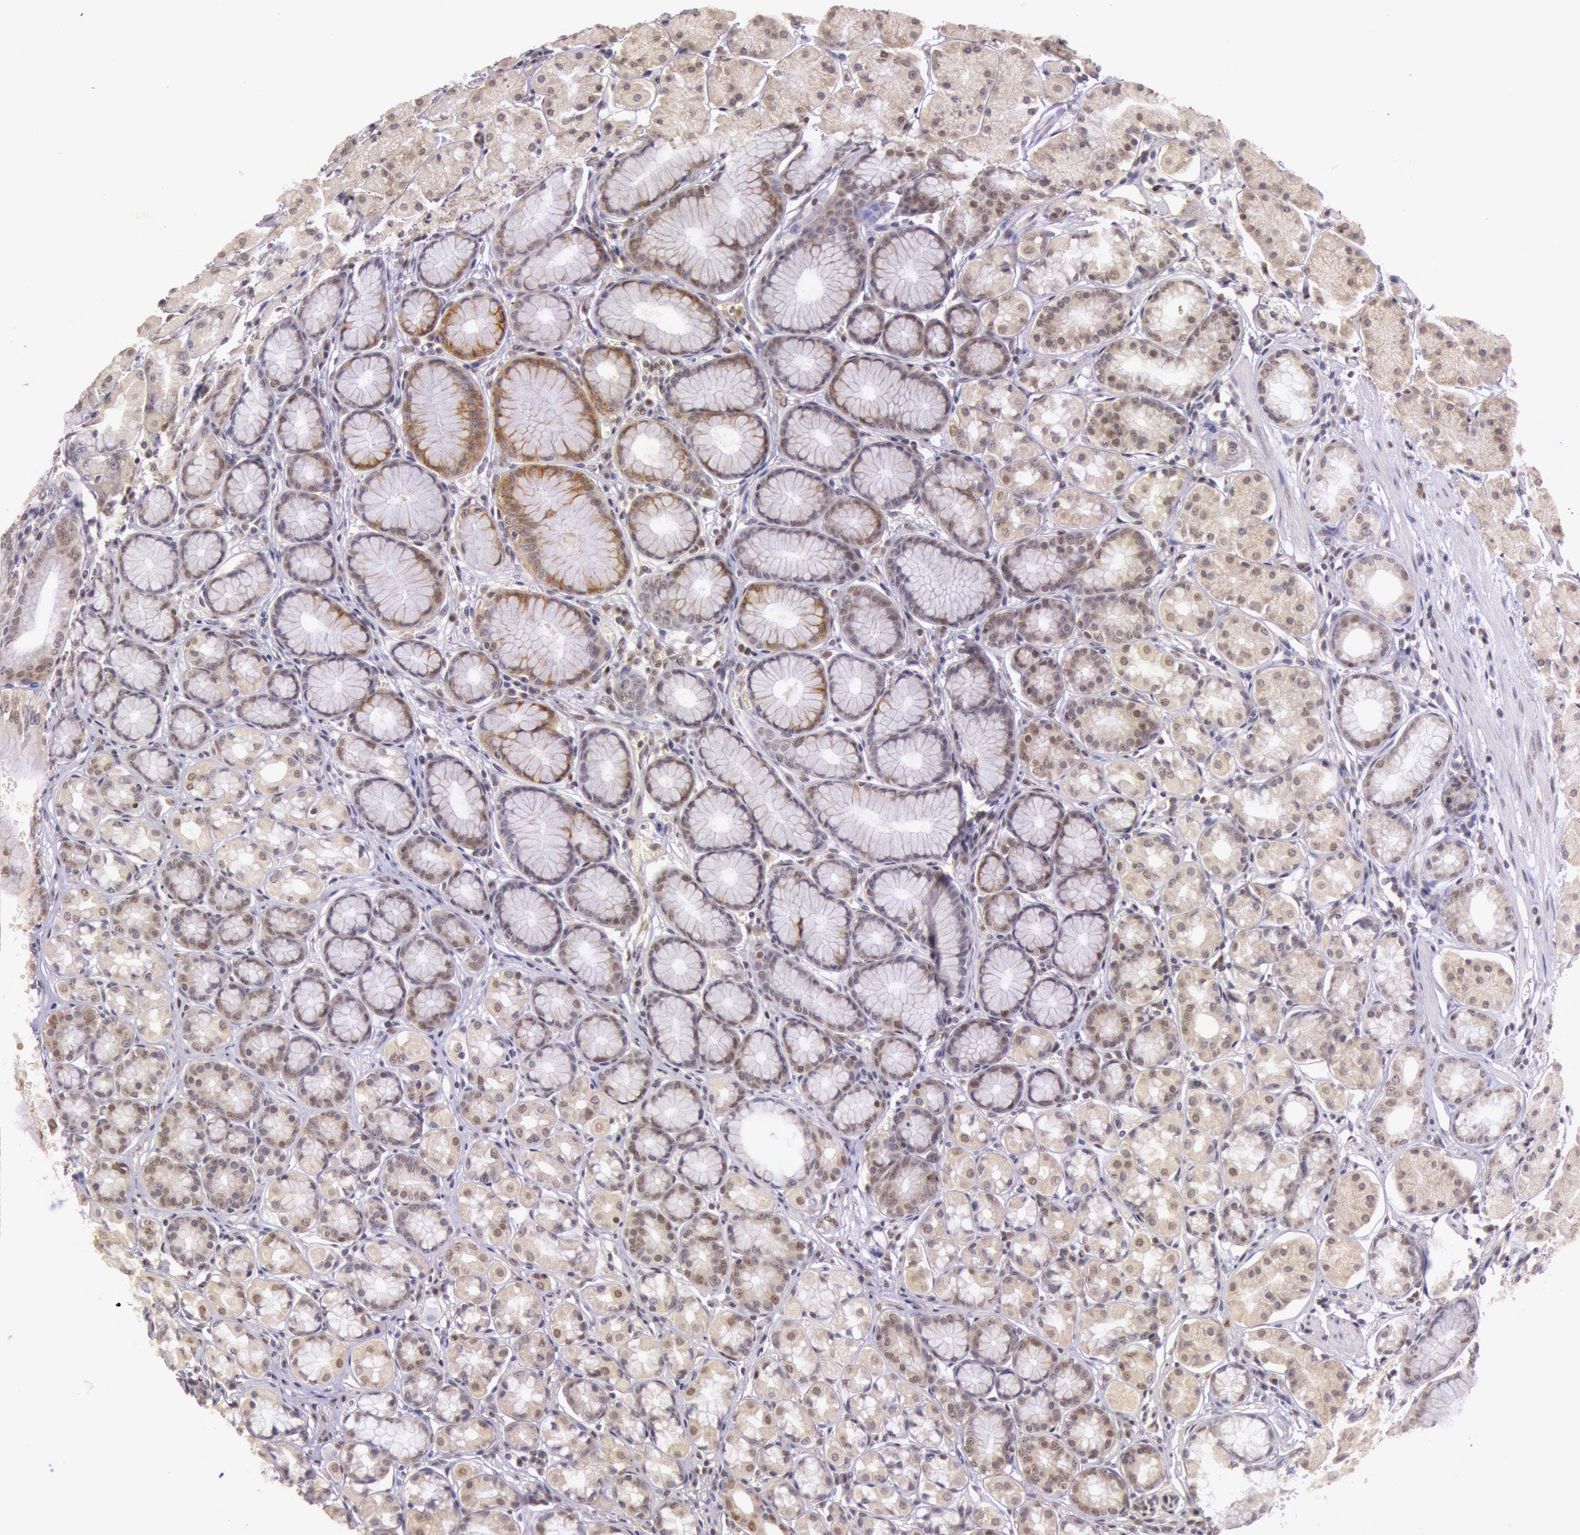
{"staining": {"intensity": "weak", "quantity": "25%-75%", "location": "cytoplasmic/membranous,nuclear"}, "tissue": "stomach", "cell_type": "Glandular cells", "image_type": "normal", "snomed": [{"axis": "morphology", "description": "Normal tissue, NOS"}, {"axis": "topography", "description": "Stomach"}, {"axis": "topography", "description": "Stomach, lower"}], "caption": "IHC (DAB (3,3'-diaminobenzidine)) staining of benign stomach displays weak cytoplasmic/membranous,nuclear protein expression in about 25%-75% of glandular cells.", "gene": "RTL10", "patient": {"sex": "male", "age": 76}}